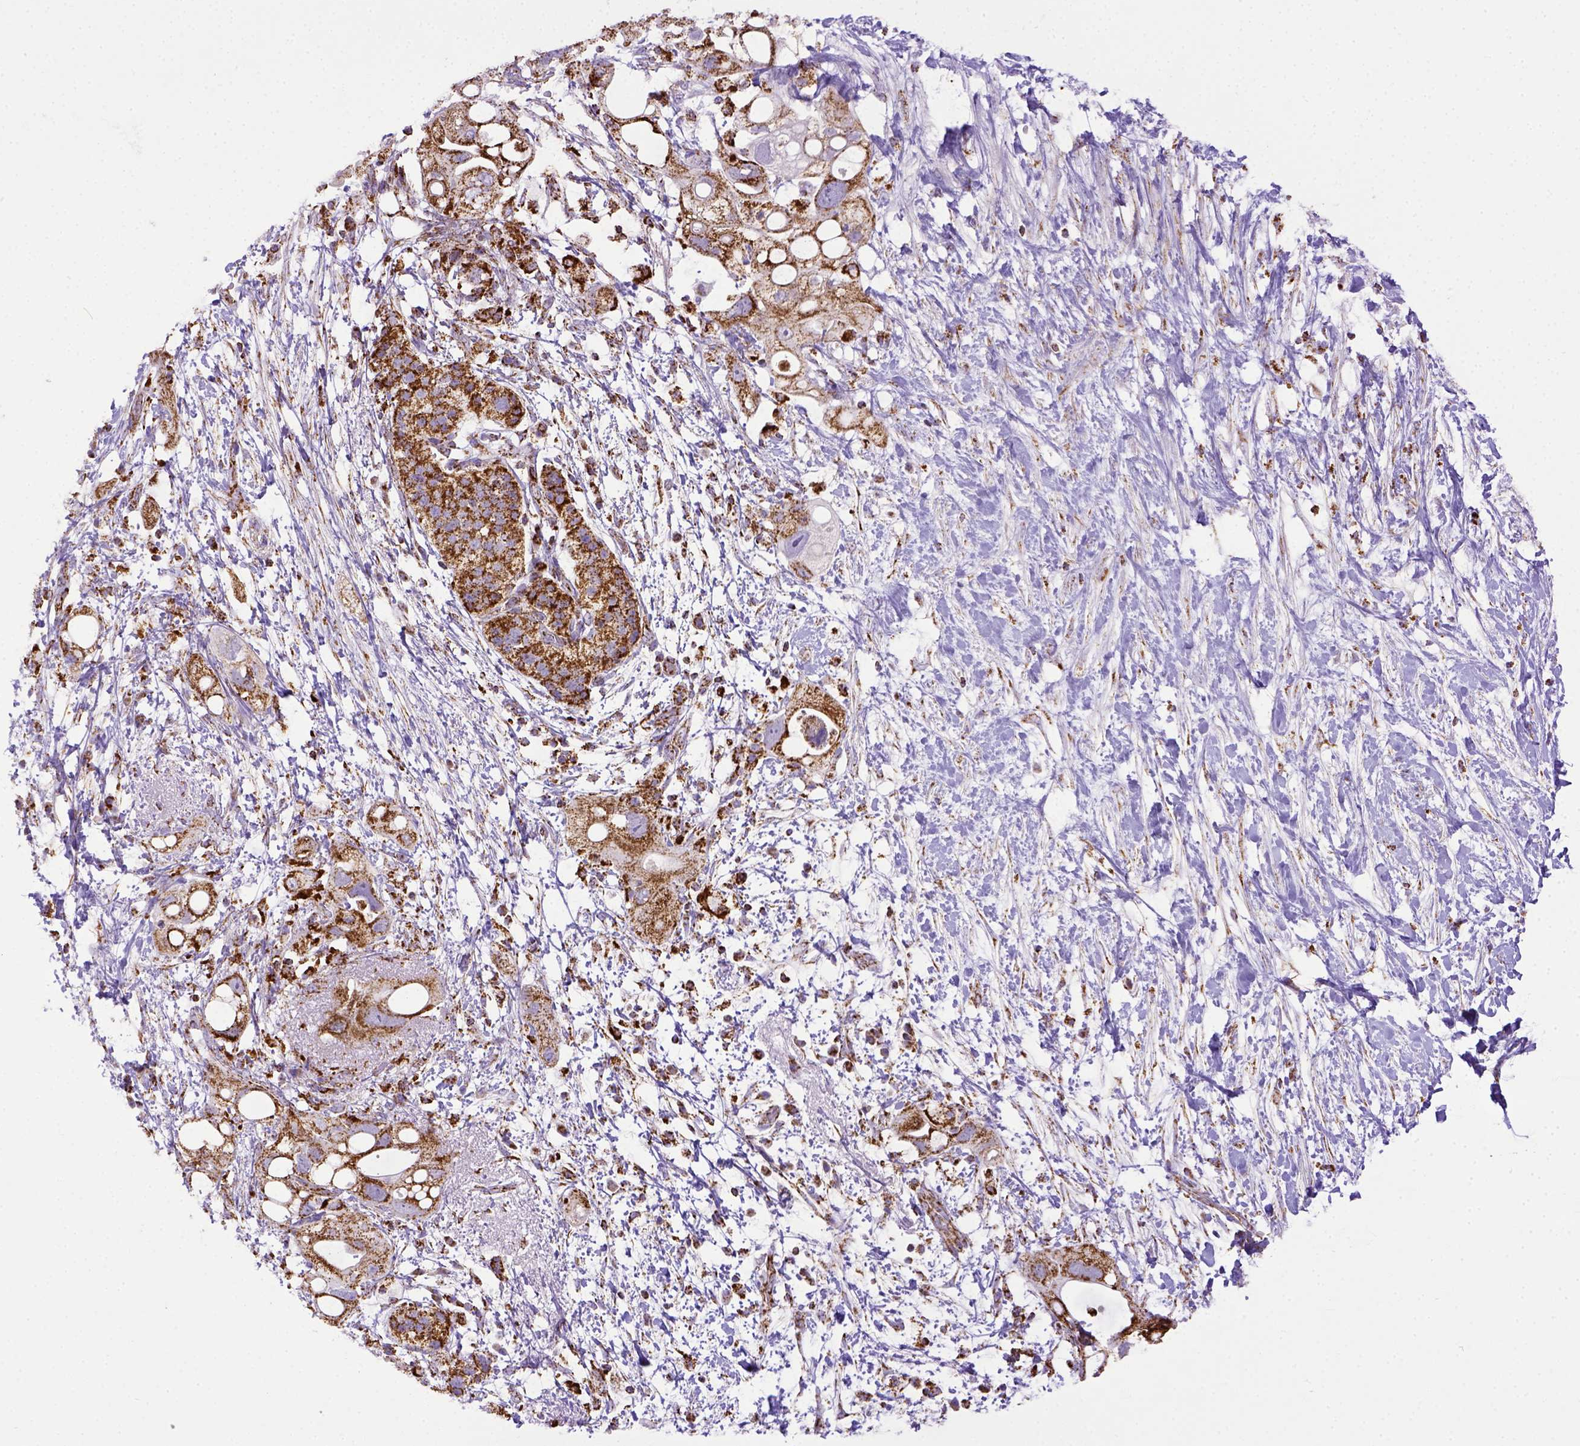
{"staining": {"intensity": "strong", "quantity": ">75%", "location": "cytoplasmic/membranous"}, "tissue": "pancreatic cancer", "cell_type": "Tumor cells", "image_type": "cancer", "snomed": [{"axis": "morphology", "description": "Adenocarcinoma, NOS"}, {"axis": "topography", "description": "Pancreas"}], "caption": "IHC photomicrograph of neoplastic tissue: pancreatic cancer stained using IHC displays high levels of strong protein expression localized specifically in the cytoplasmic/membranous of tumor cells, appearing as a cytoplasmic/membranous brown color.", "gene": "MT-CO1", "patient": {"sex": "female", "age": 72}}